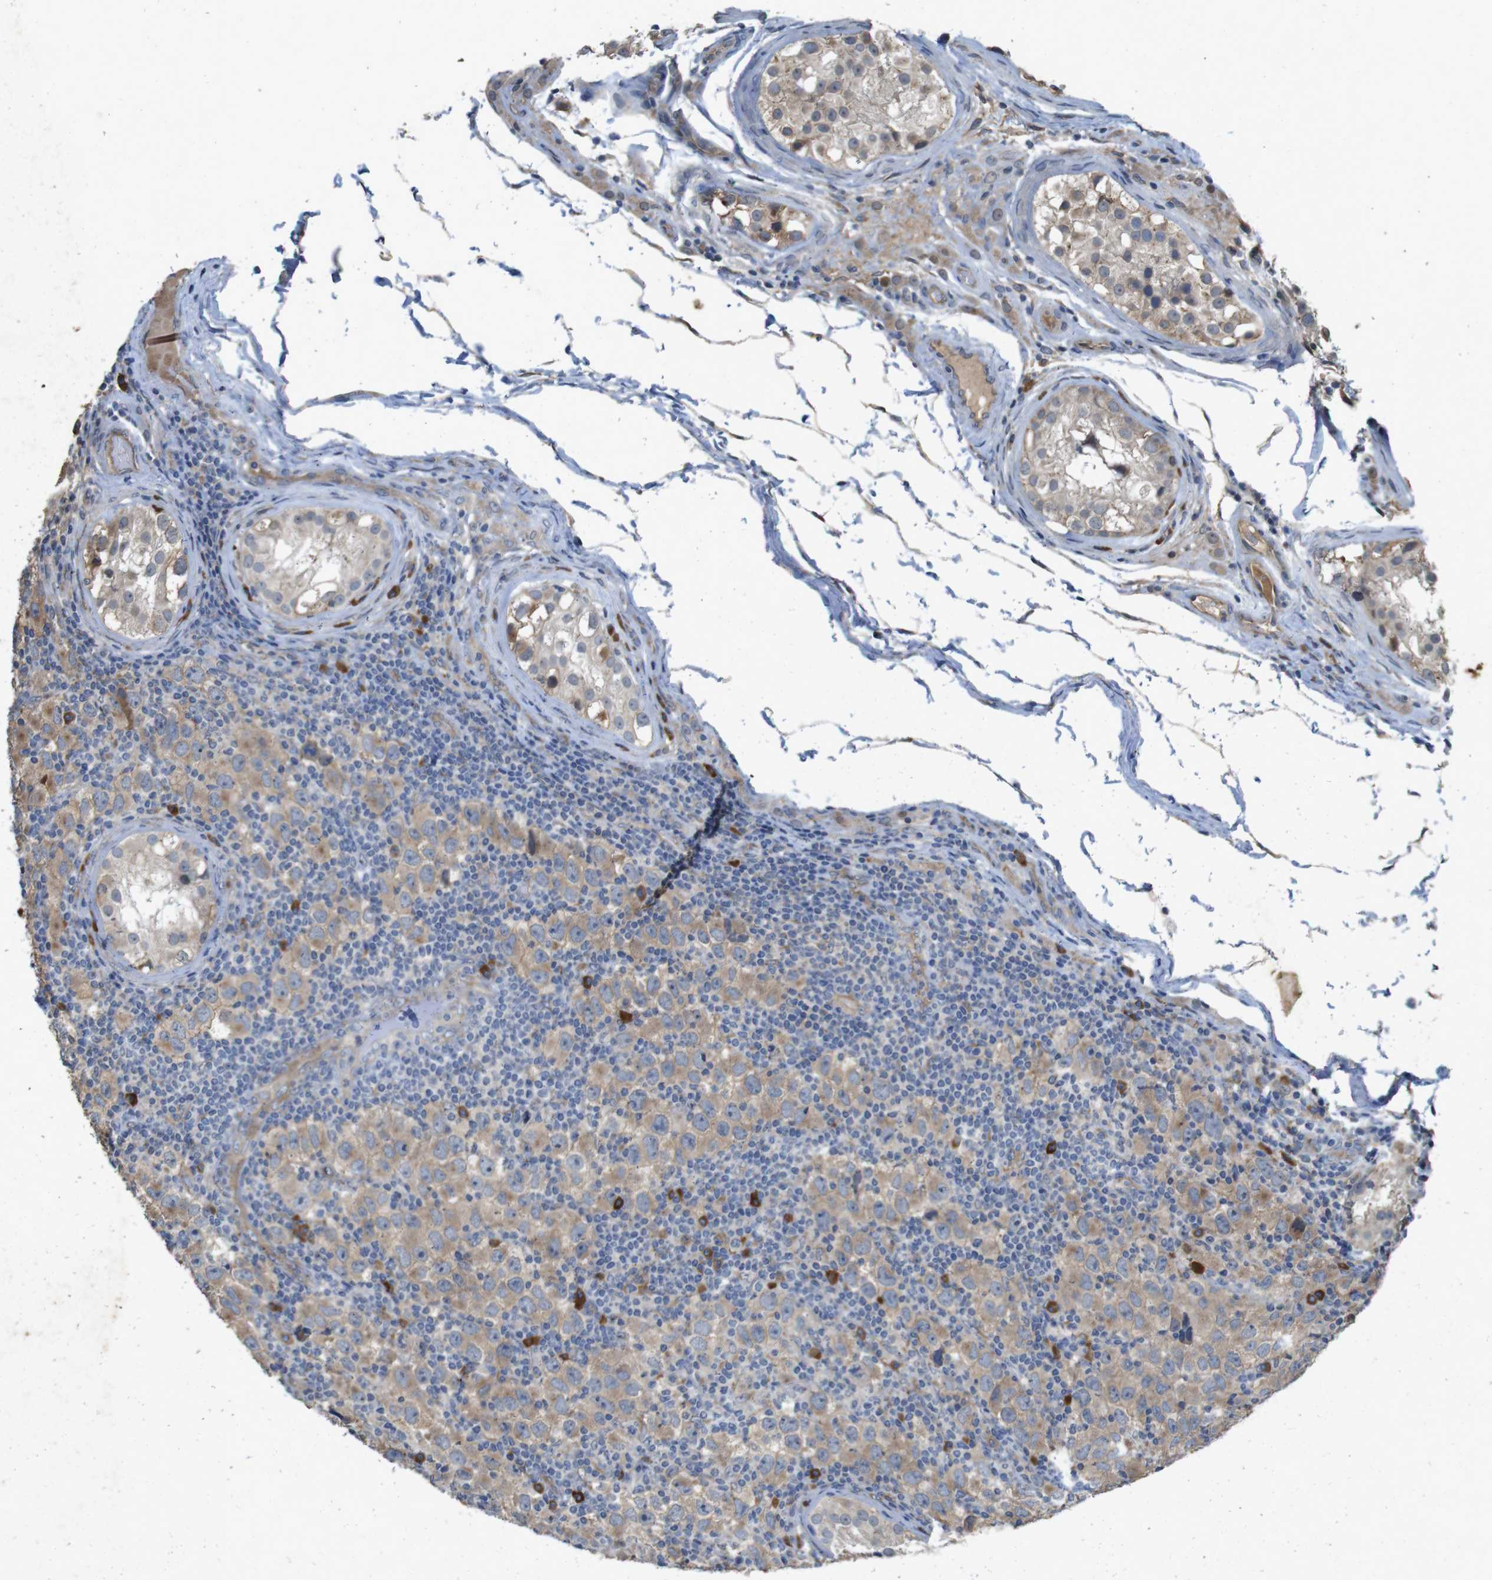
{"staining": {"intensity": "weak", "quantity": ">75%", "location": "cytoplasmic/membranous"}, "tissue": "testis cancer", "cell_type": "Tumor cells", "image_type": "cancer", "snomed": [{"axis": "morphology", "description": "Carcinoma, Embryonal, NOS"}, {"axis": "topography", "description": "Testis"}], "caption": "IHC micrograph of neoplastic tissue: testis embryonal carcinoma stained using IHC reveals low levels of weak protein expression localized specifically in the cytoplasmic/membranous of tumor cells, appearing as a cytoplasmic/membranous brown color.", "gene": "FLCN", "patient": {"sex": "male", "age": 21}}